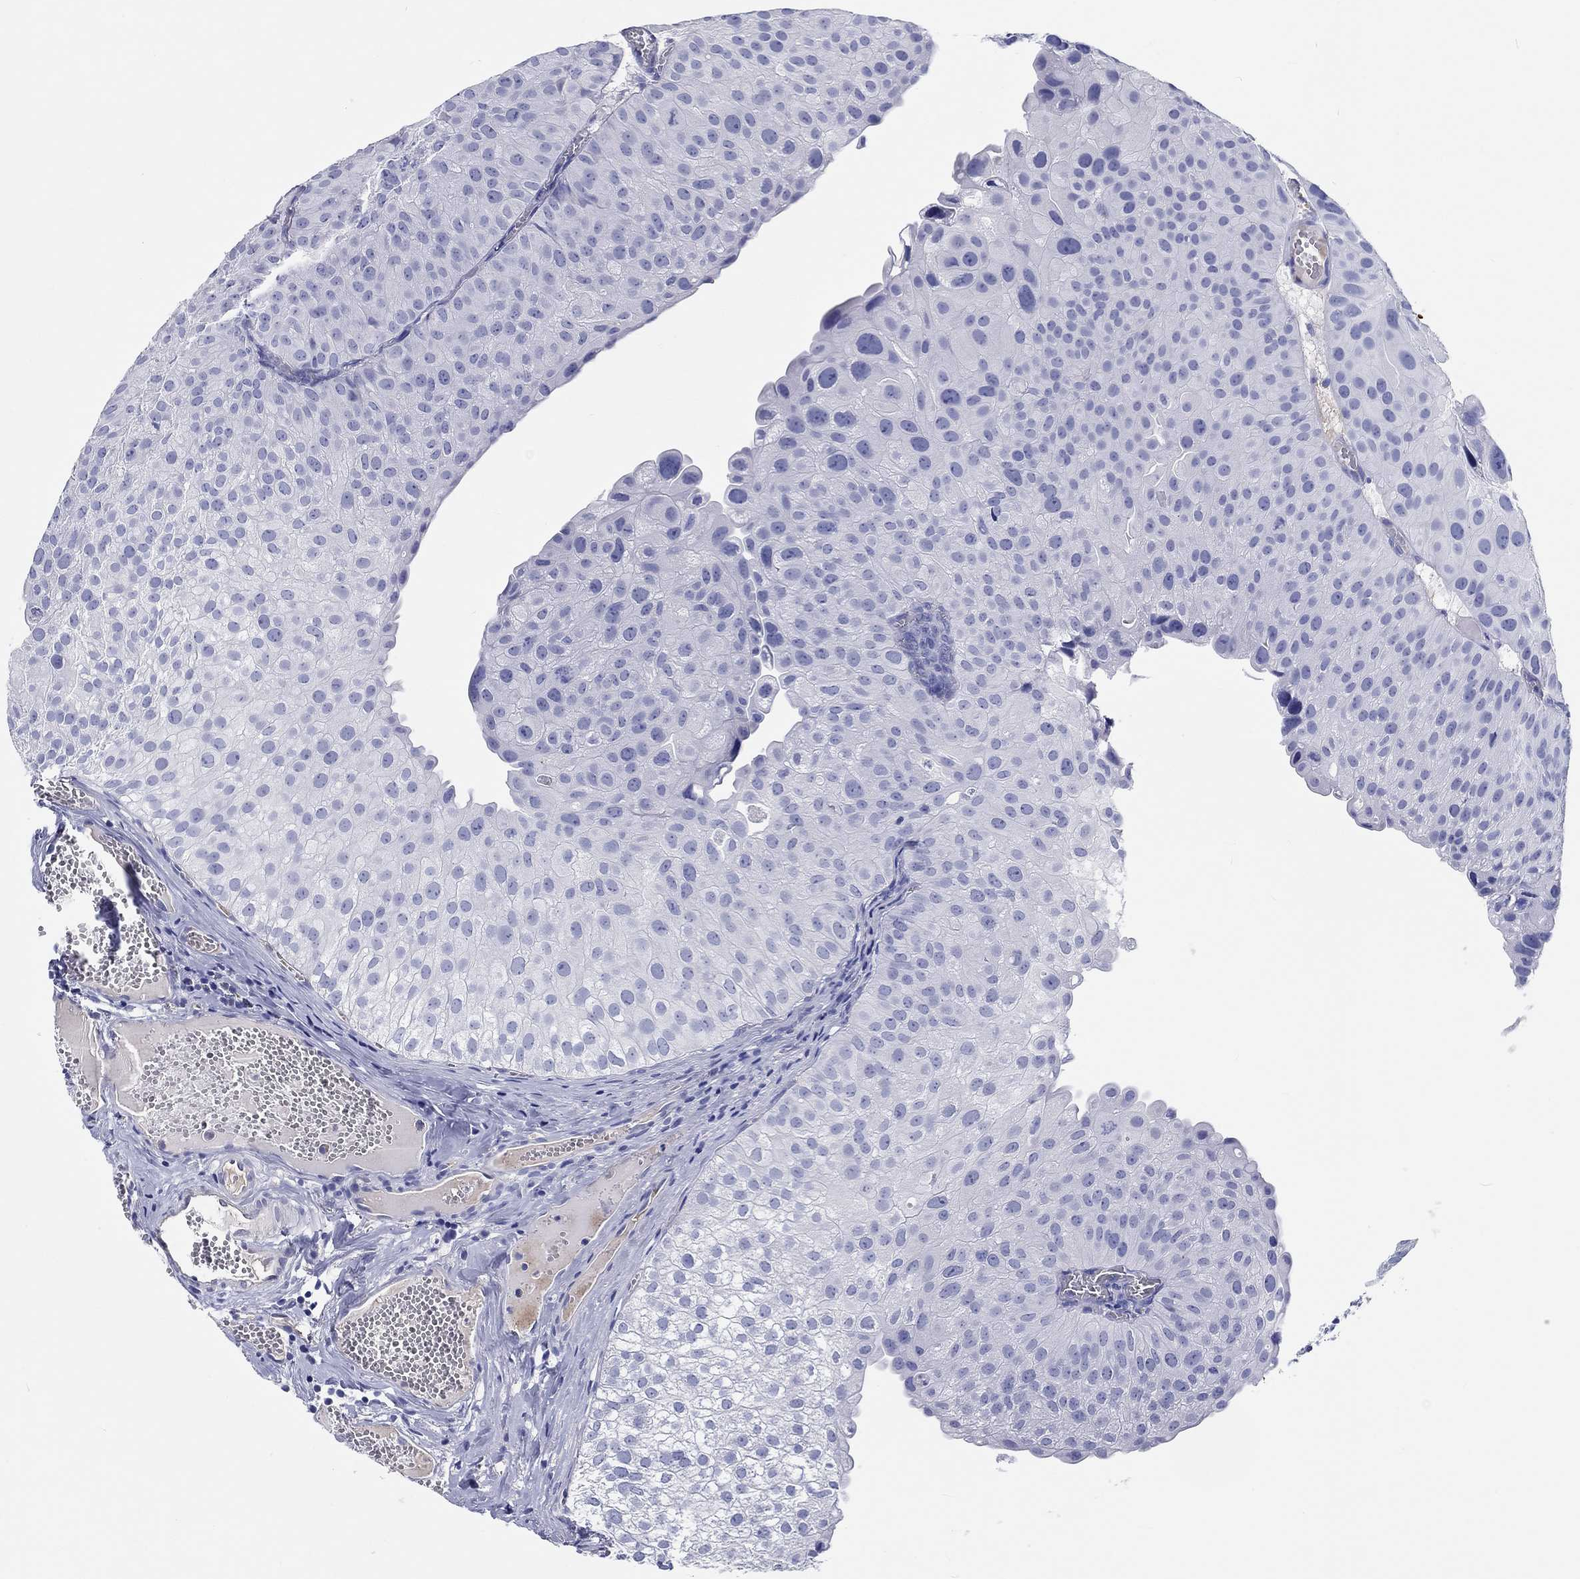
{"staining": {"intensity": "negative", "quantity": "none", "location": "none"}, "tissue": "urothelial cancer", "cell_type": "Tumor cells", "image_type": "cancer", "snomed": [{"axis": "morphology", "description": "Urothelial carcinoma, Low grade"}, {"axis": "topography", "description": "Urinary bladder"}], "caption": "High power microscopy image of an IHC image of low-grade urothelial carcinoma, revealing no significant expression in tumor cells.", "gene": "CDY2B", "patient": {"sex": "female", "age": 78}}